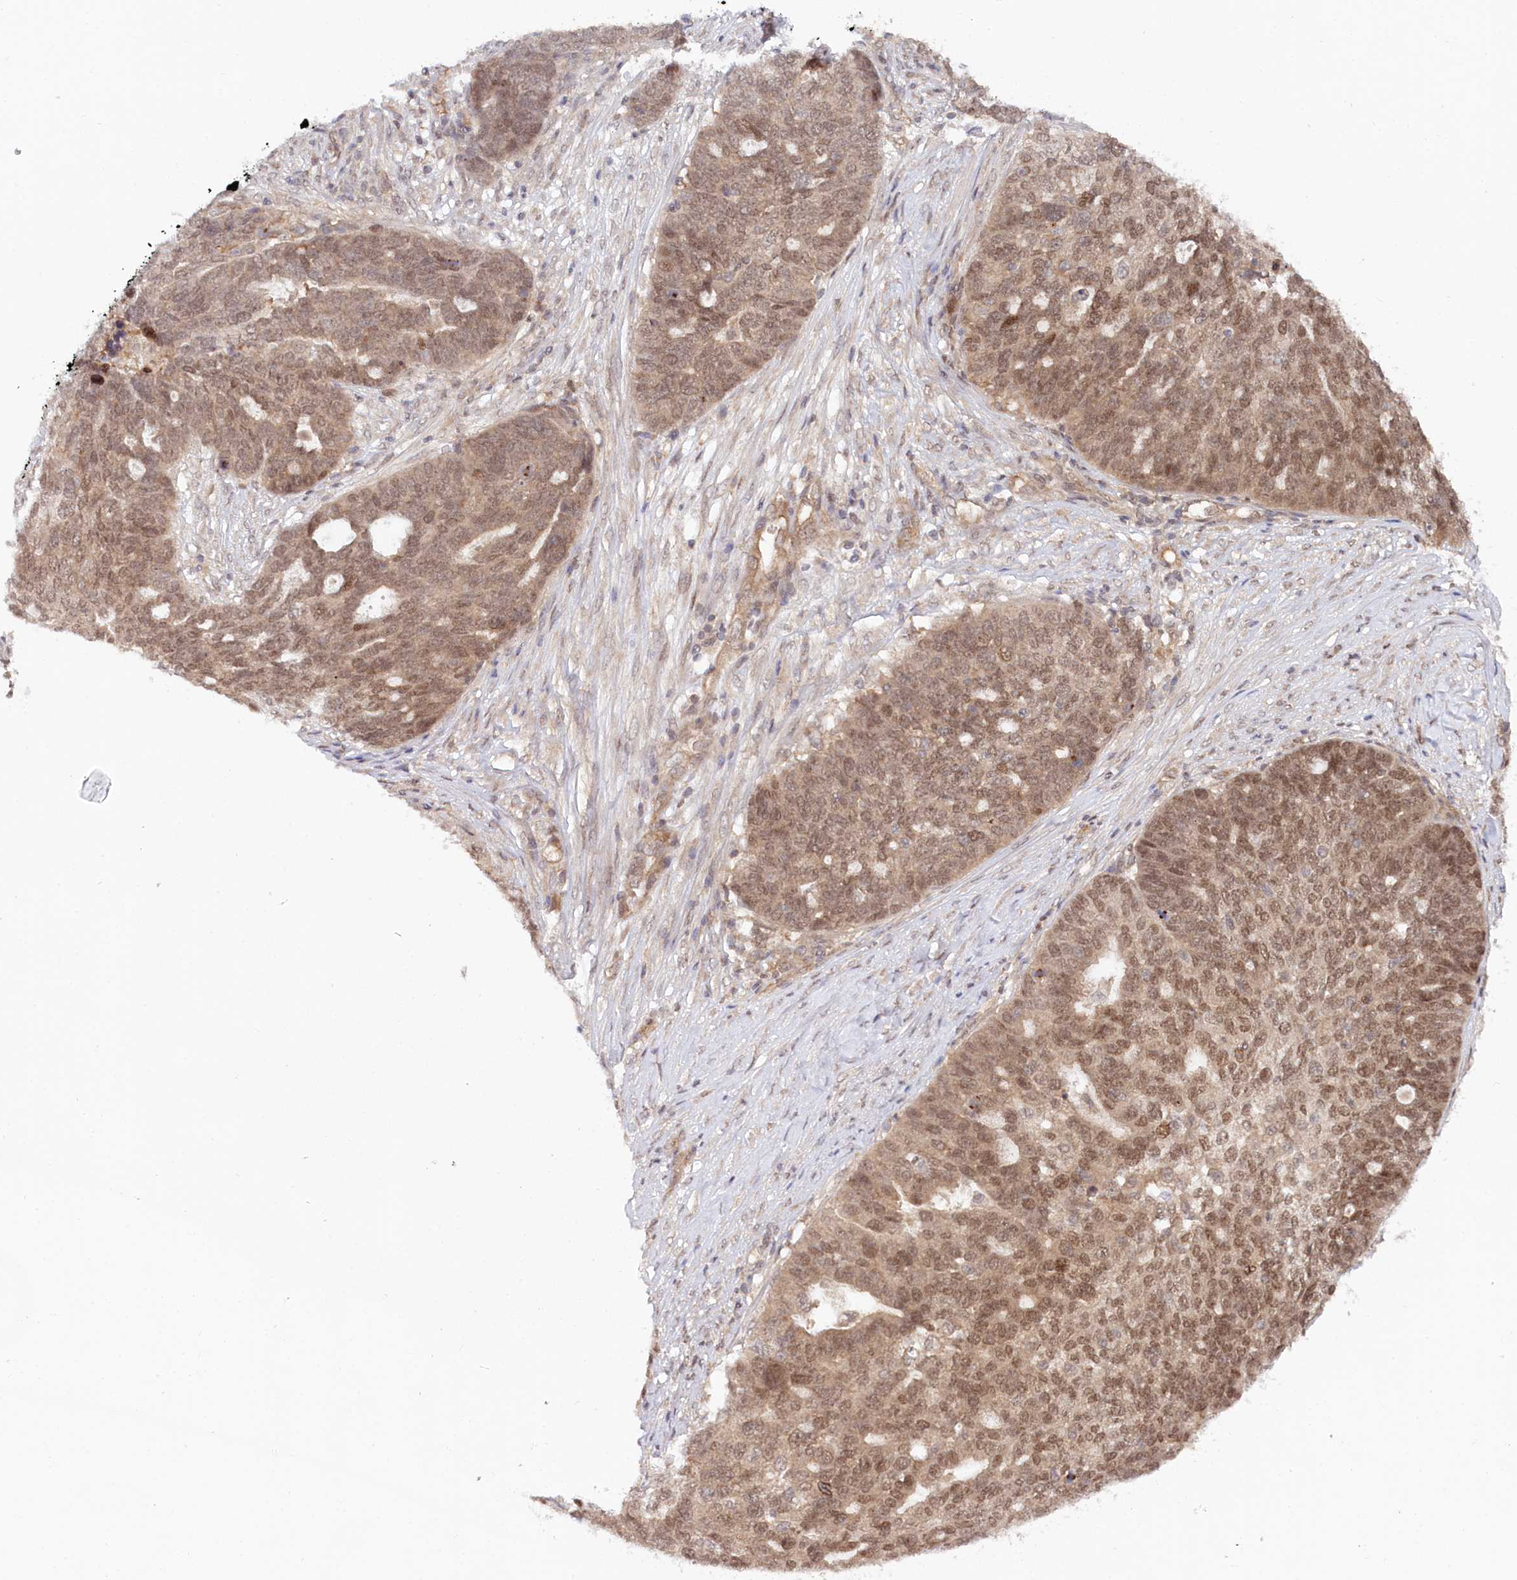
{"staining": {"intensity": "moderate", "quantity": ">75%", "location": "cytoplasmic/membranous,nuclear"}, "tissue": "ovarian cancer", "cell_type": "Tumor cells", "image_type": "cancer", "snomed": [{"axis": "morphology", "description": "Cystadenocarcinoma, serous, NOS"}, {"axis": "topography", "description": "Ovary"}], "caption": "There is medium levels of moderate cytoplasmic/membranous and nuclear positivity in tumor cells of ovarian cancer, as demonstrated by immunohistochemical staining (brown color).", "gene": "CCDC65", "patient": {"sex": "female", "age": 59}}